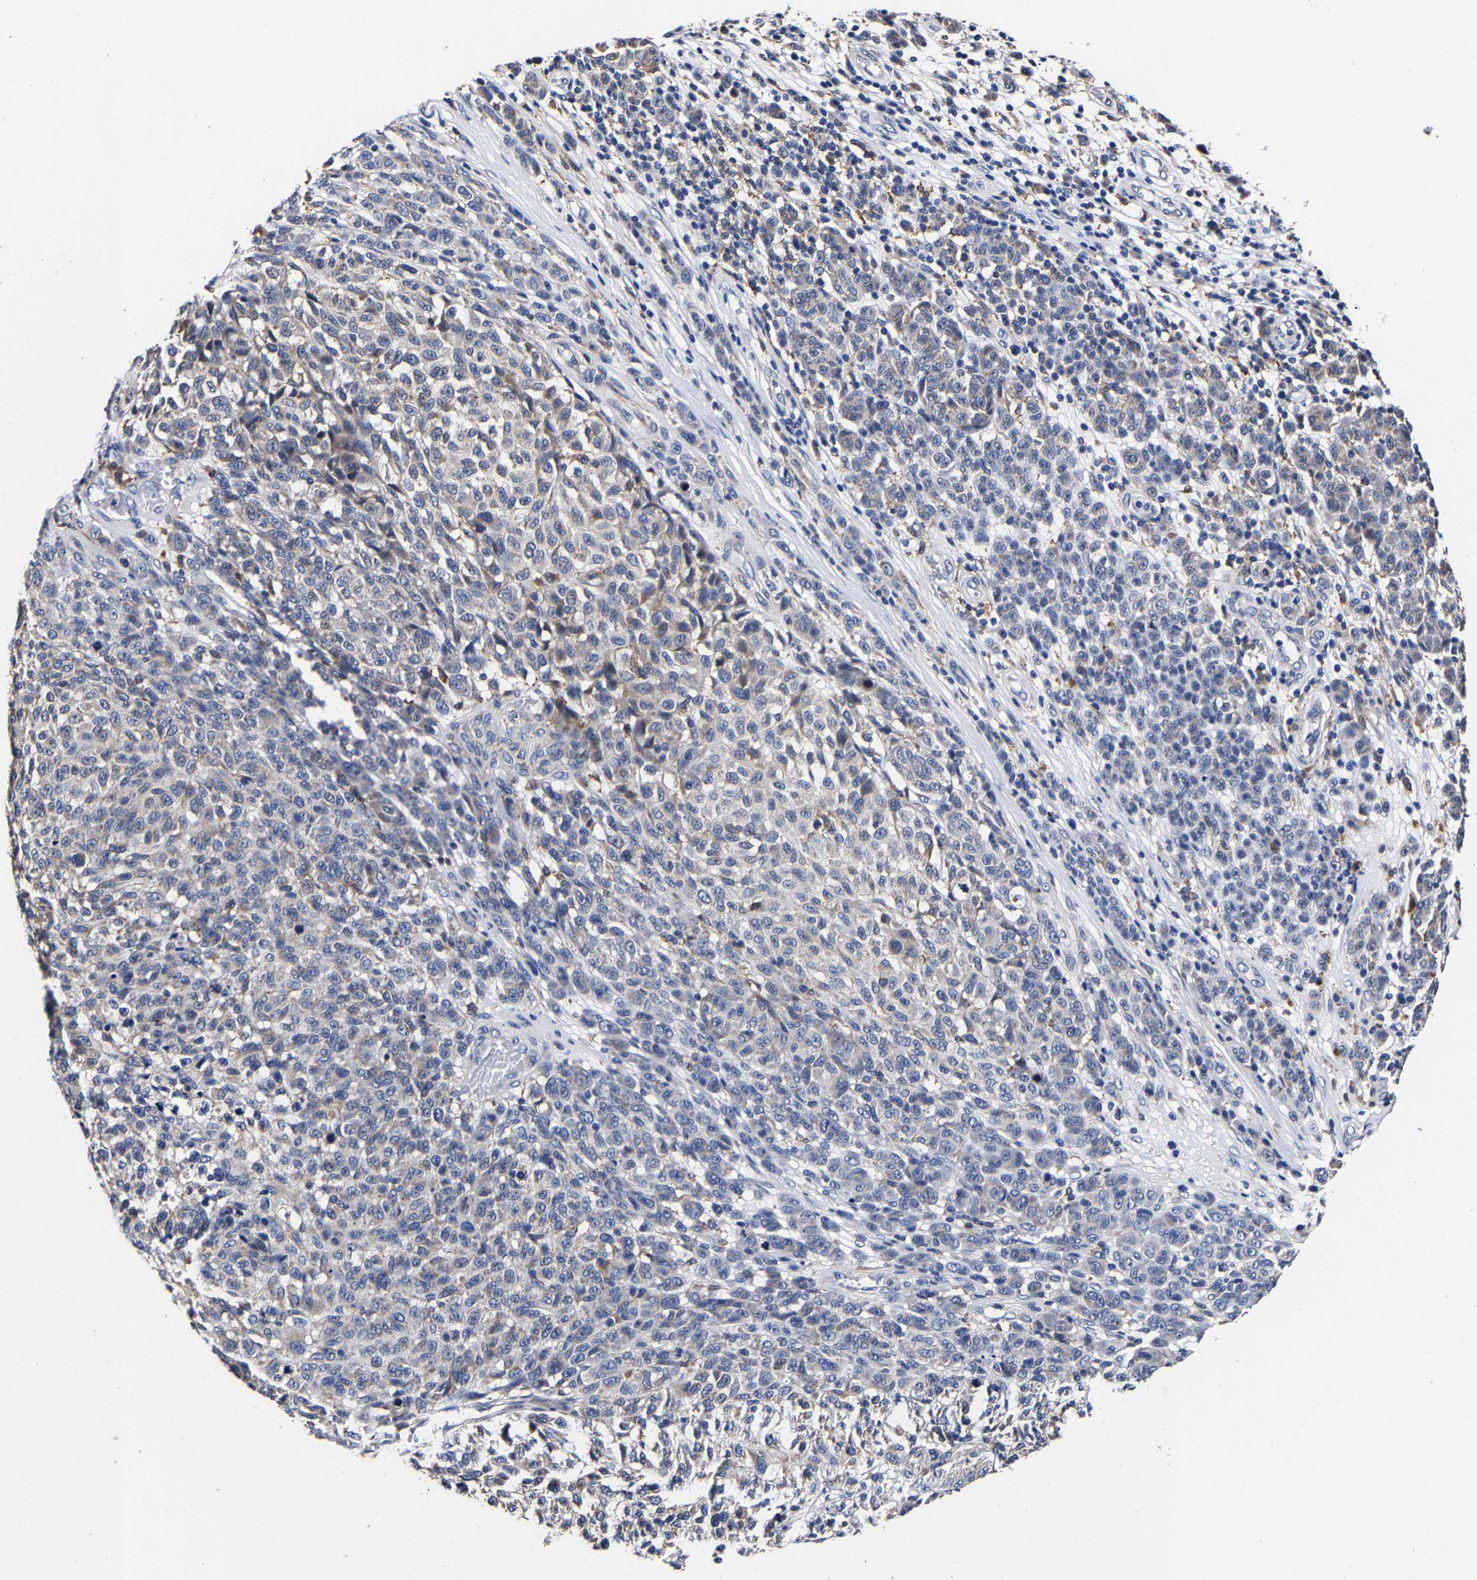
{"staining": {"intensity": "negative", "quantity": "none", "location": "none"}, "tissue": "melanoma", "cell_type": "Tumor cells", "image_type": "cancer", "snomed": [{"axis": "morphology", "description": "Malignant melanoma, NOS"}, {"axis": "topography", "description": "Skin"}], "caption": "A micrograph of human melanoma is negative for staining in tumor cells.", "gene": "AASS", "patient": {"sex": "male", "age": 59}}